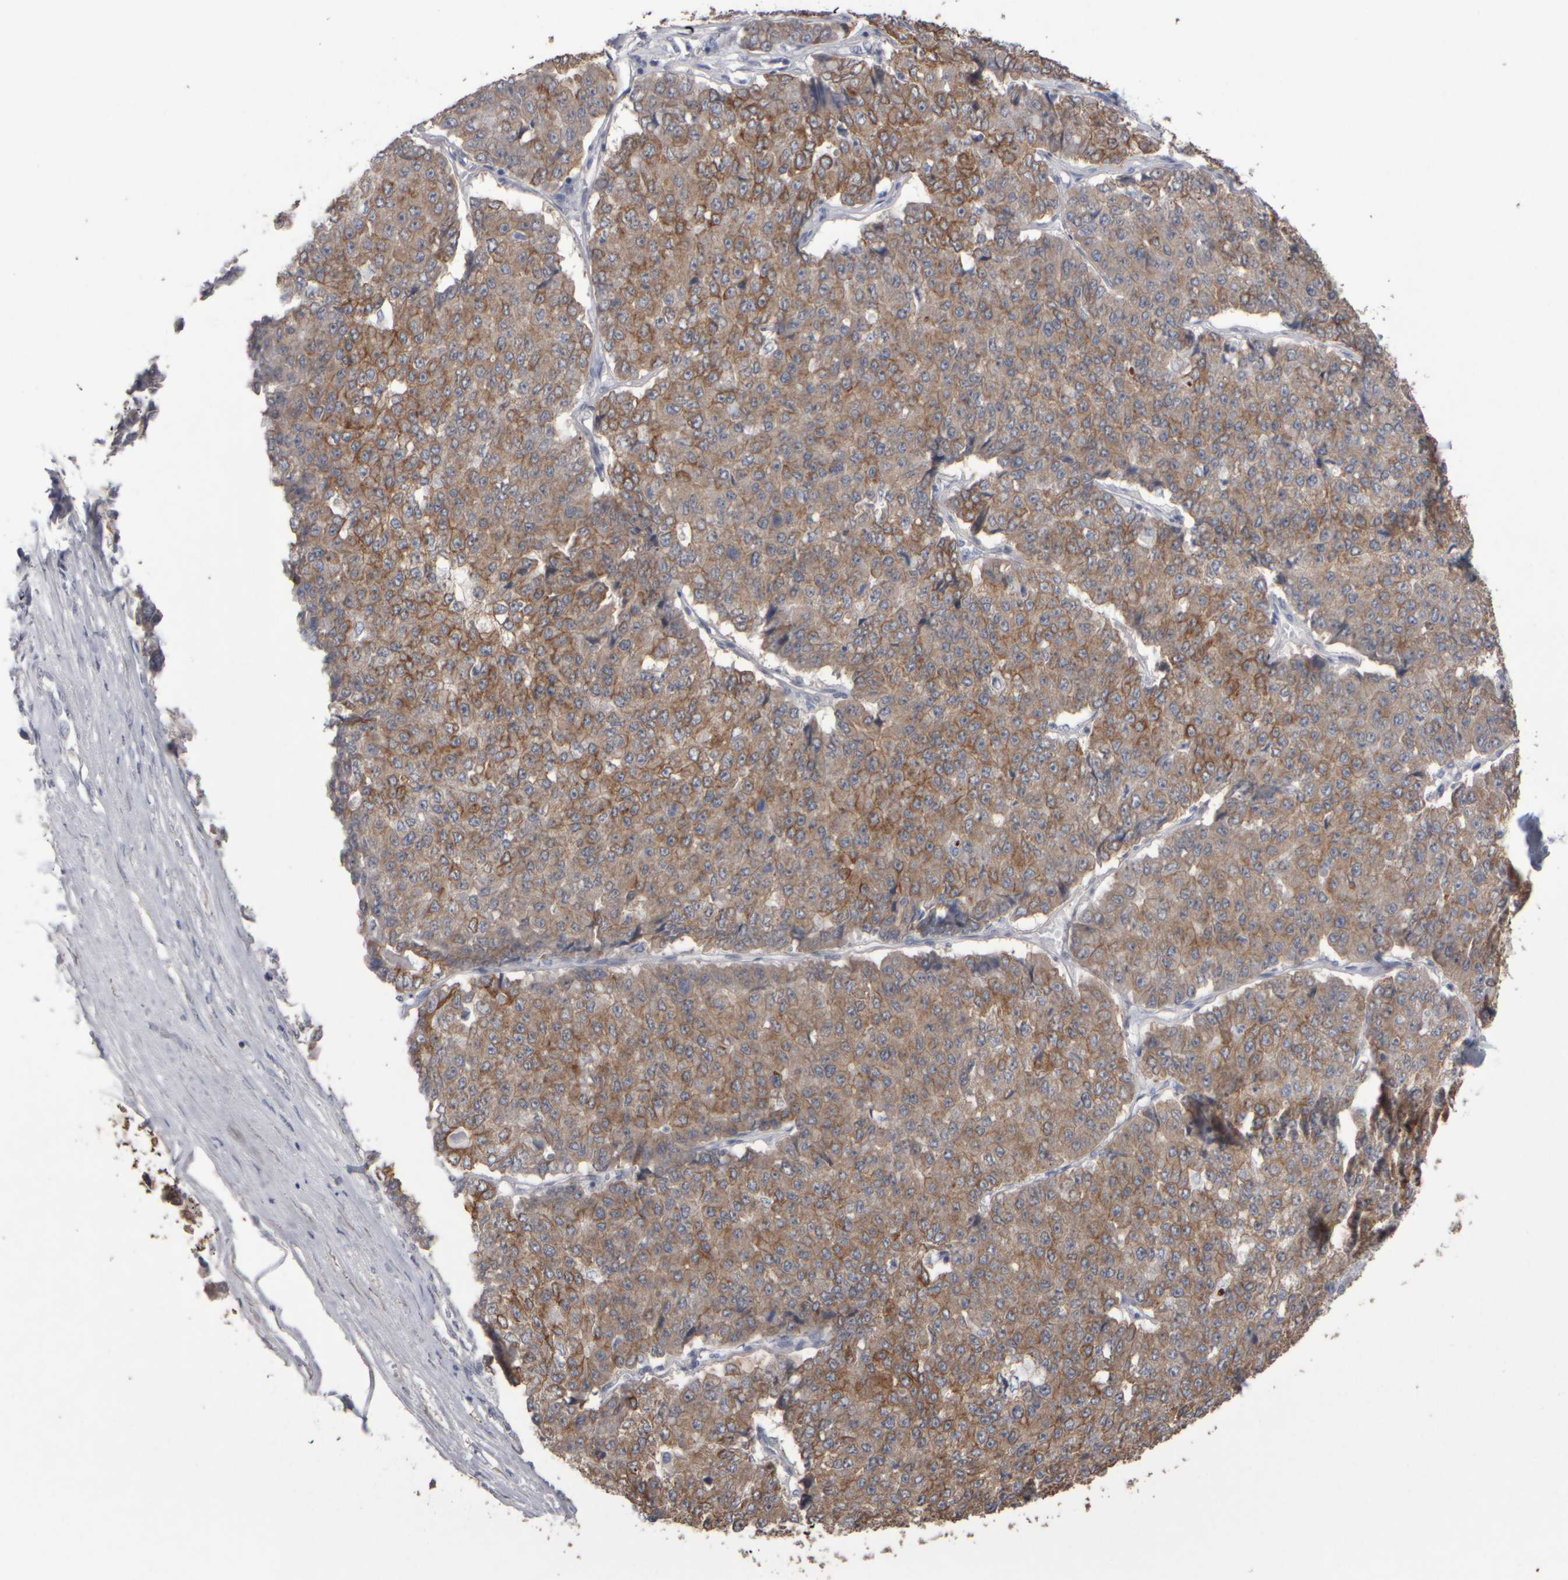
{"staining": {"intensity": "moderate", "quantity": ">75%", "location": "cytoplasmic/membranous"}, "tissue": "pancreatic cancer", "cell_type": "Tumor cells", "image_type": "cancer", "snomed": [{"axis": "morphology", "description": "Adenocarcinoma, NOS"}, {"axis": "topography", "description": "Pancreas"}], "caption": "Protein staining exhibits moderate cytoplasmic/membranous expression in about >75% of tumor cells in adenocarcinoma (pancreatic).", "gene": "EPHX2", "patient": {"sex": "male", "age": 50}}